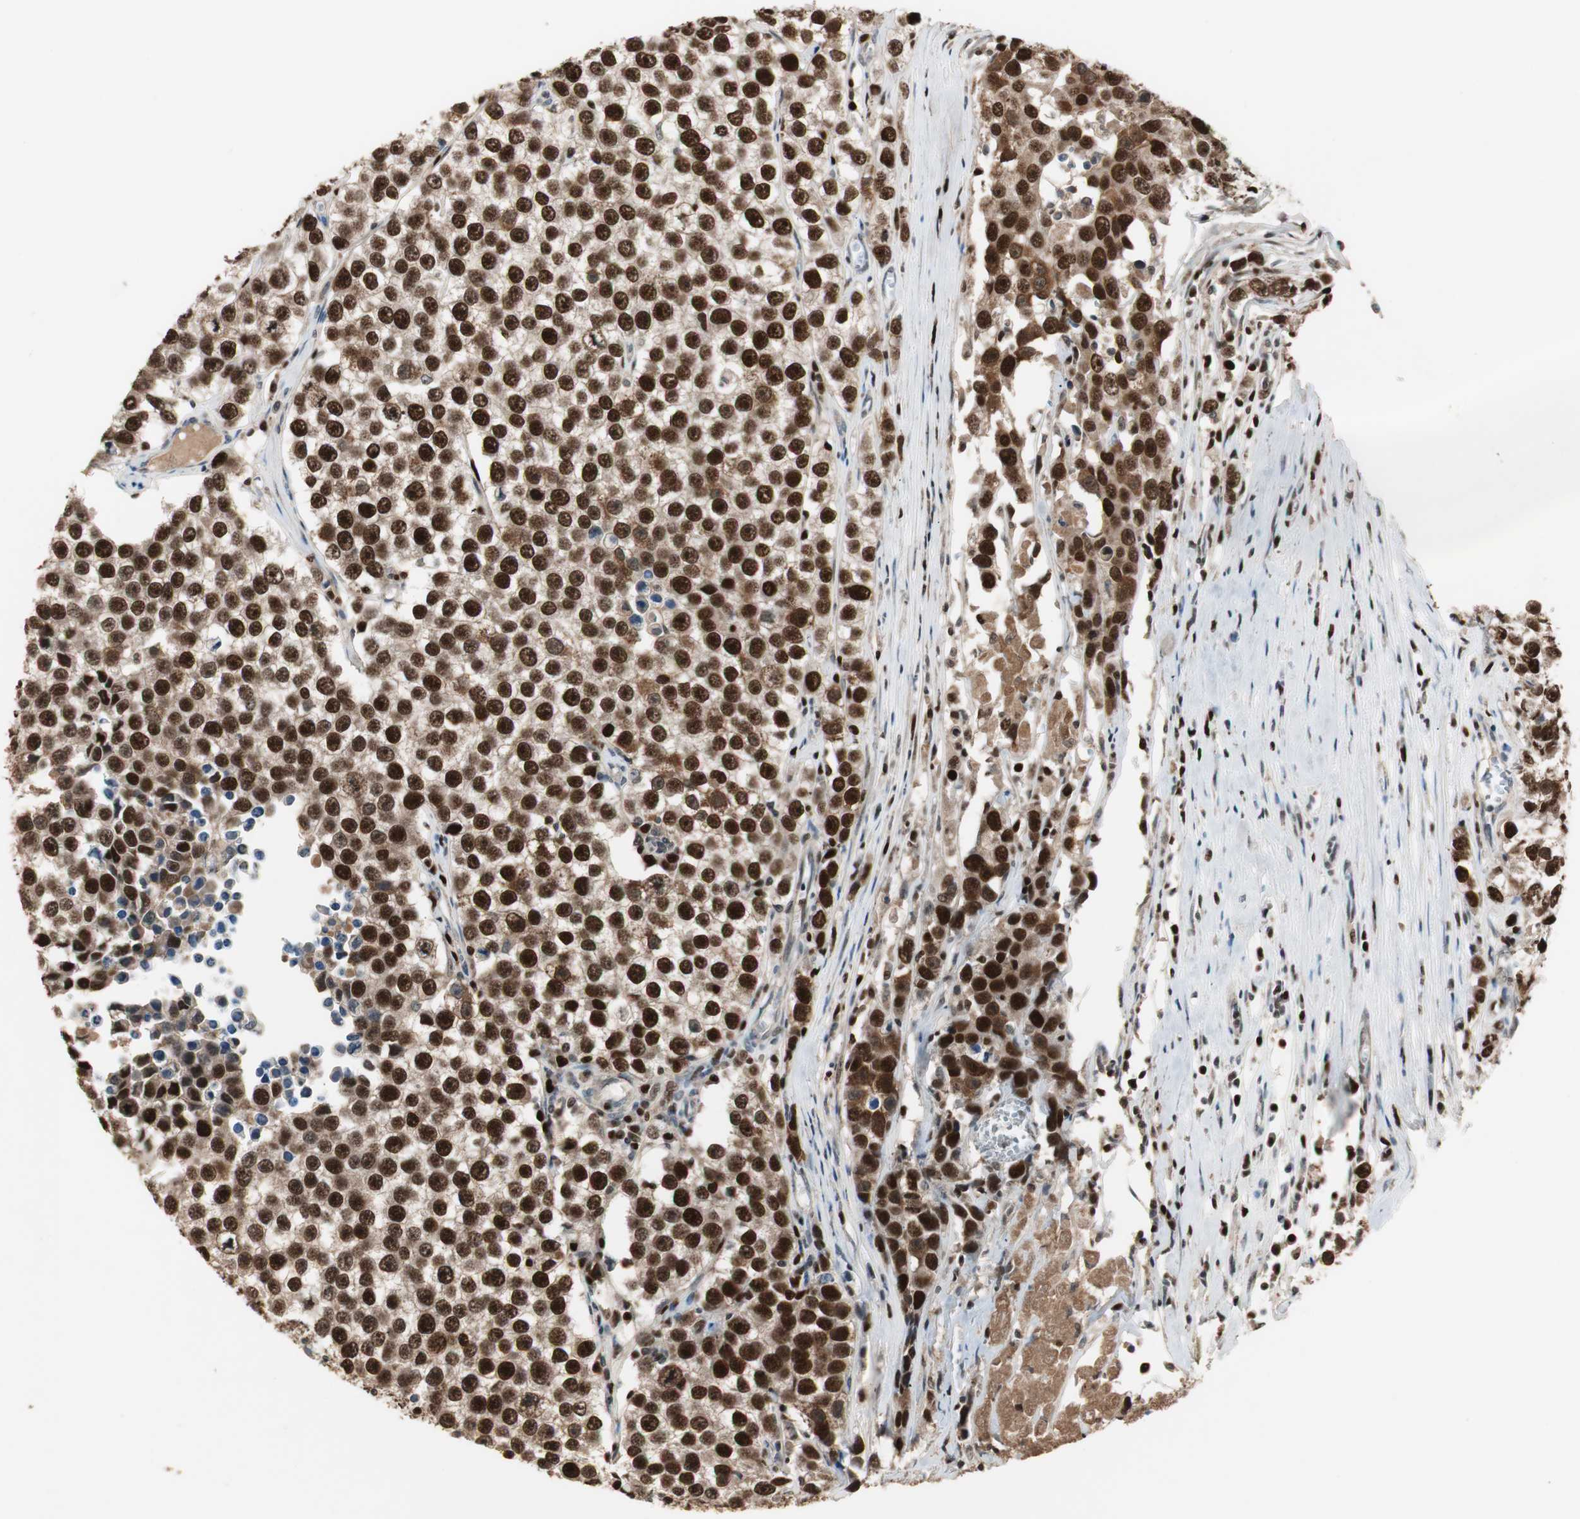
{"staining": {"intensity": "strong", "quantity": ">75%", "location": "nuclear"}, "tissue": "testis cancer", "cell_type": "Tumor cells", "image_type": "cancer", "snomed": [{"axis": "morphology", "description": "Seminoma, NOS"}, {"axis": "morphology", "description": "Carcinoma, Embryonal, NOS"}, {"axis": "topography", "description": "Testis"}], "caption": "Strong nuclear positivity for a protein is present in about >75% of tumor cells of testis cancer using IHC.", "gene": "FEN1", "patient": {"sex": "male", "age": 52}}